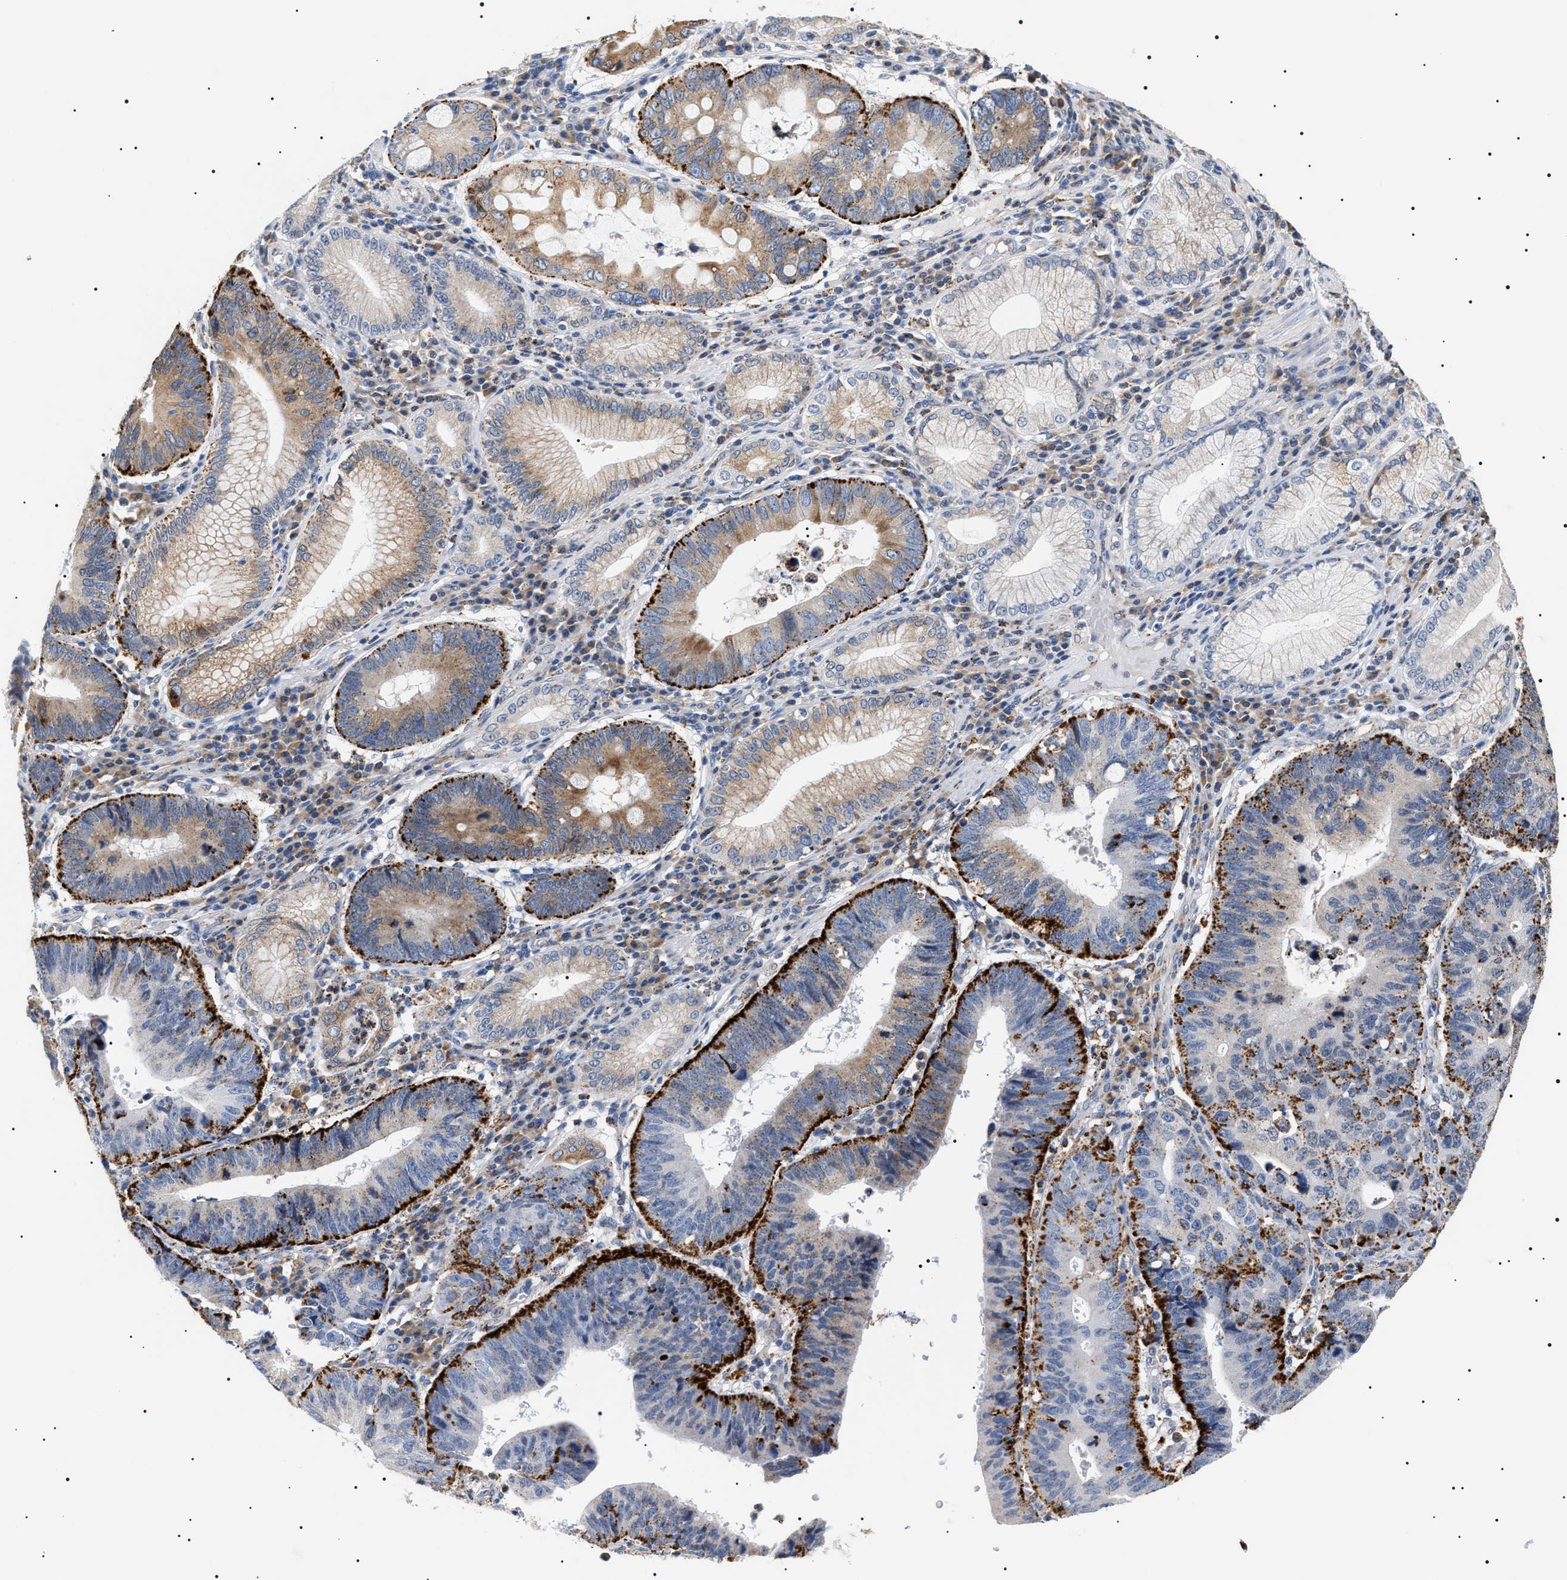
{"staining": {"intensity": "strong", "quantity": "25%-75%", "location": "cytoplasmic/membranous"}, "tissue": "stomach cancer", "cell_type": "Tumor cells", "image_type": "cancer", "snomed": [{"axis": "morphology", "description": "Adenocarcinoma, NOS"}, {"axis": "topography", "description": "Stomach"}], "caption": "Tumor cells demonstrate strong cytoplasmic/membranous staining in approximately 25%-75% of cells in adenocarcinoma (stomach). (Stains: DAB in brown, nuclei in blue, Microscopy: brightfield microscopy at high magnification).", "gene": "HSD17B11", "patient": {"sex": "male", "age": 59}}